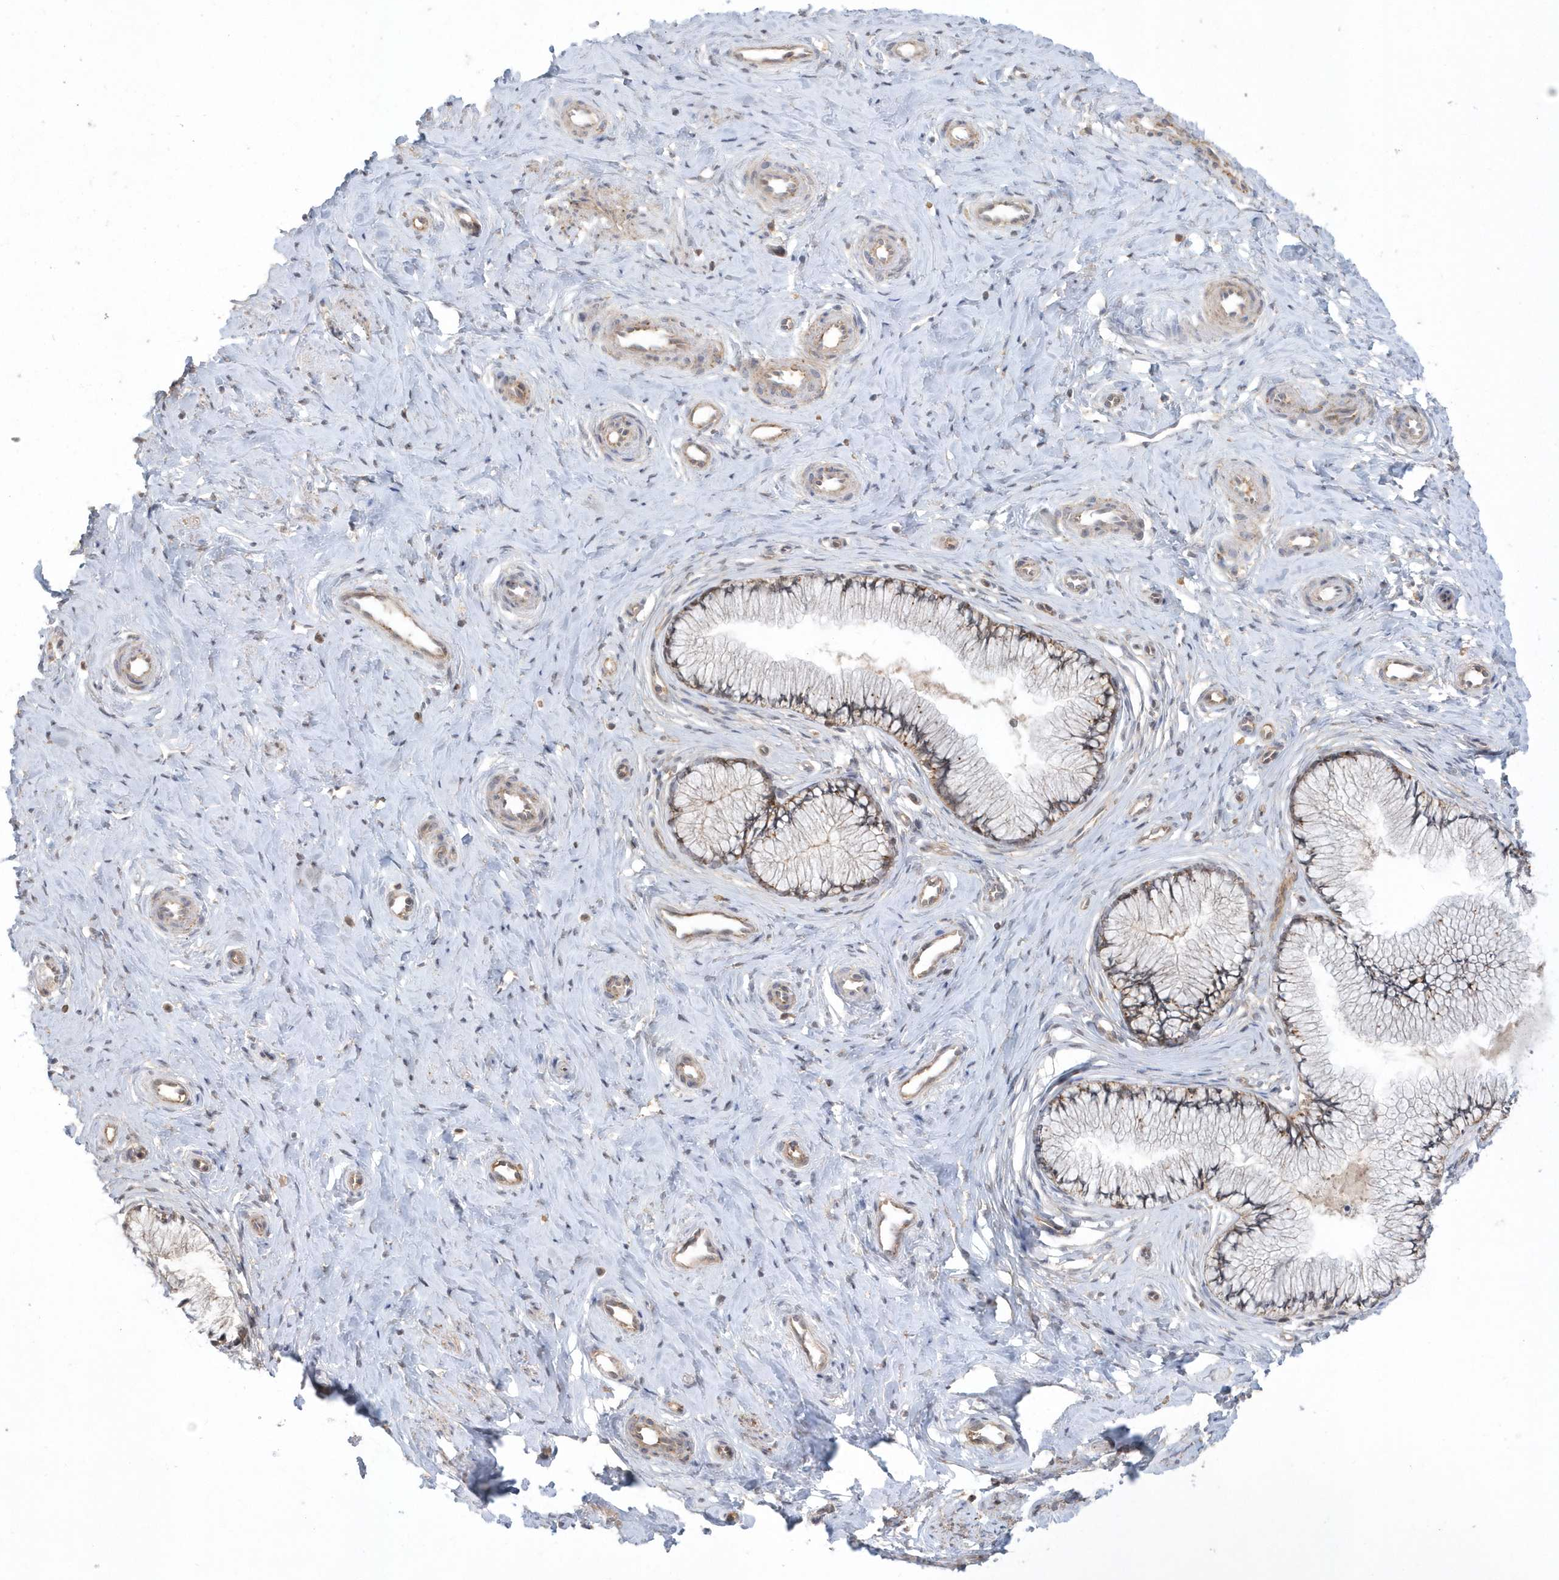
{"staining": {"intensity": "weak", "quantity": "25%-75%", "location": "cytoplasmic/membranous"}, "tissue": "cervix", "cell_type": "Glandular cells", "image_type": "normal", "snomed": [{"axis": "morphology", "description": "Normal tissue, NOS"}, {"axis": "topography", "description": "Cervix"}], "caption": "Immunohistochemical staining of benign cervix exhibits weak cytoplasmic/membranous protein staining in approximately 25%-75% of glandular cells. Ihc stains the protein in brown and the nuclei are stained blue.", "gene": "CRIP3", "patient": {"sex": "female", "age": 36}}